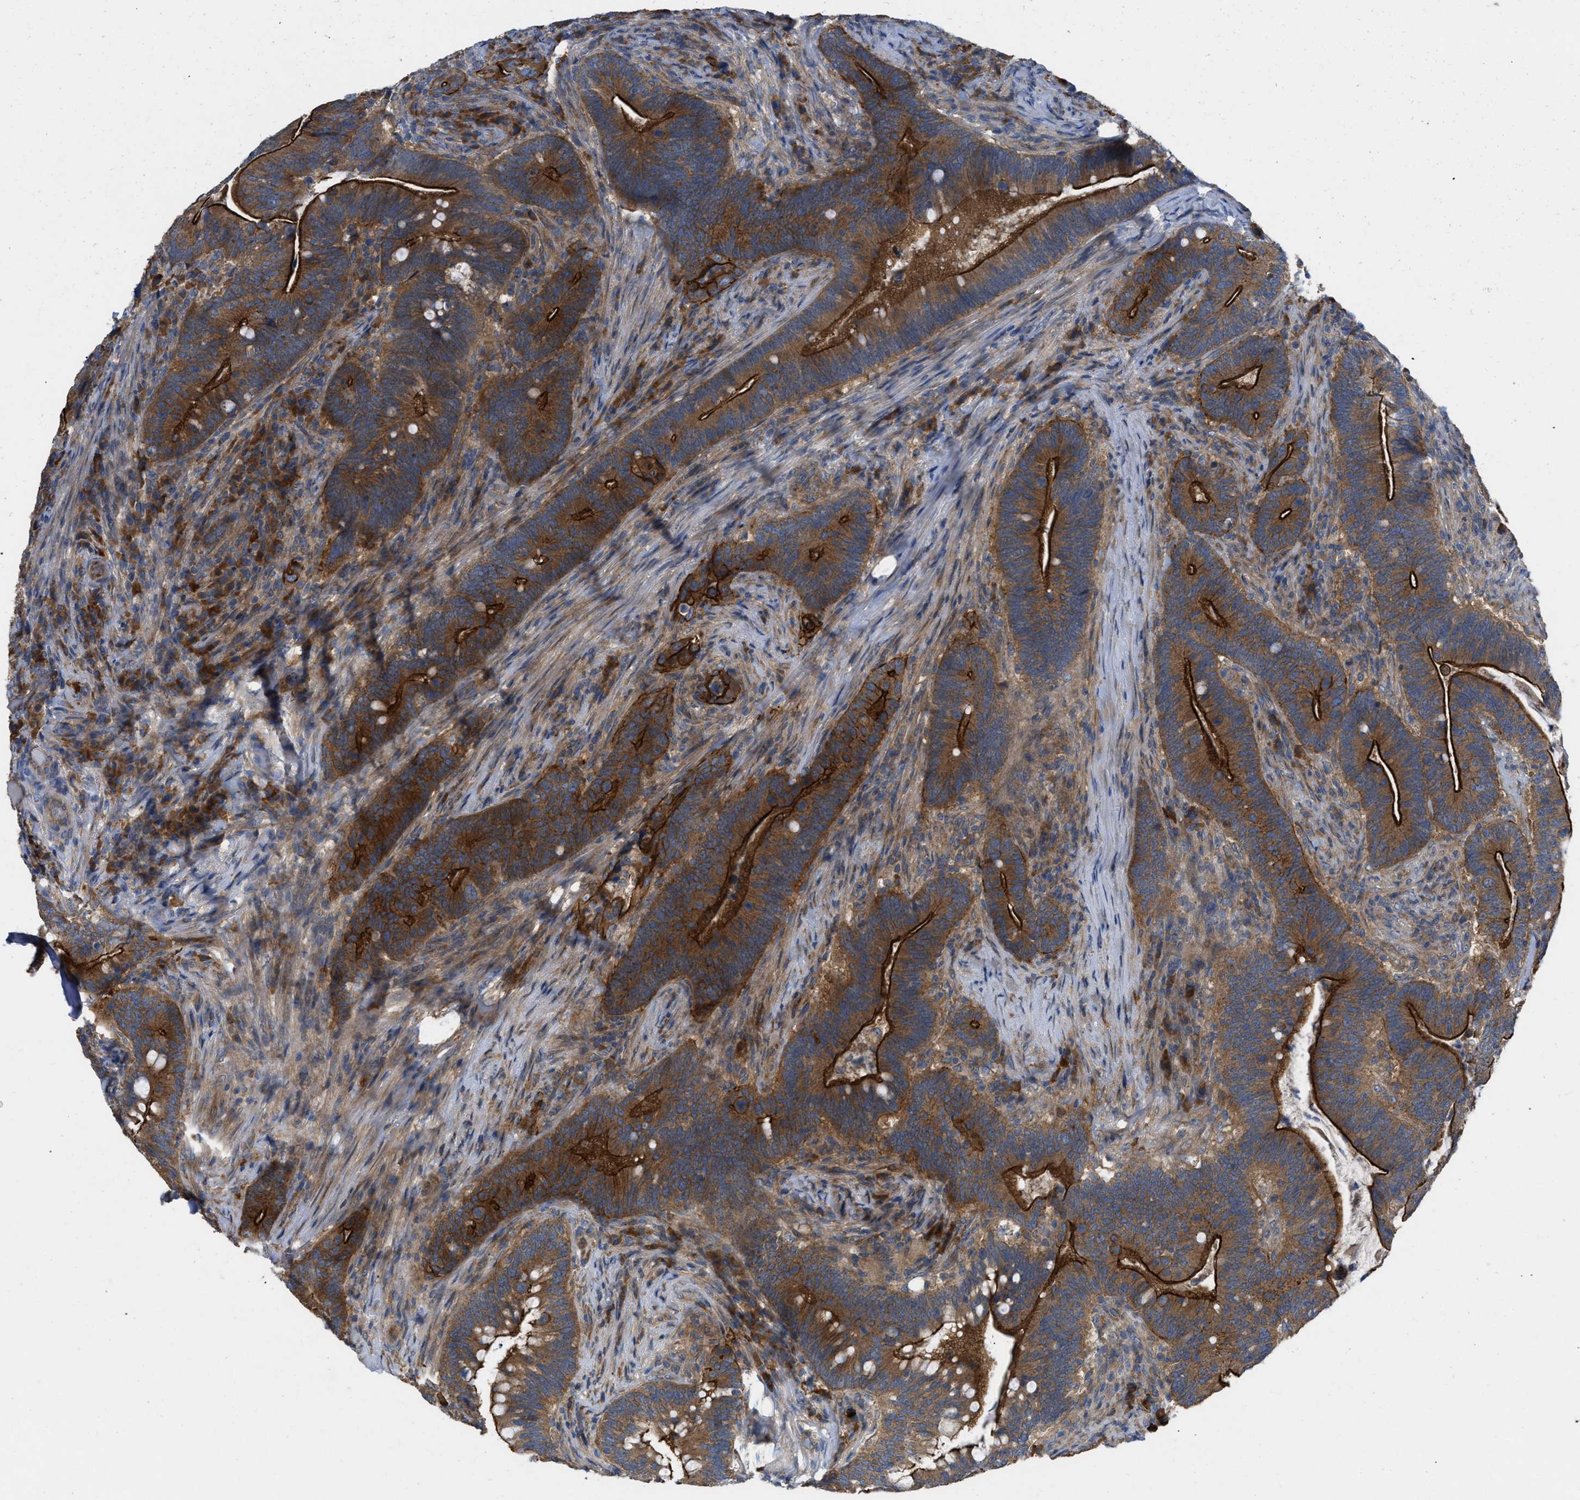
{"staining": {"intensity": "strong", "quantity": ">75%", "location": "cytoplasmic/membranous"}, "tissue": "colorectal cancer", "cell_type": "Tumor cells", "image_type": "cancer", "snomed": [{"axis": "morphology", "description": "Normal tissue, NOS"}, {"axis": "morphology", "description": "Adenocarcinoma, NOS"}, {"axis": "topography", "description": "Colon"}], "caption": "DAB immunohistochemical staining of human adenocarcinoma (colorectal) exhibits strong cytoplasmic/membranous protein expression in approximately >75% of tumor cells.", "gene": "TMEM131", "patient": {"sex": "female", "age": 66}}